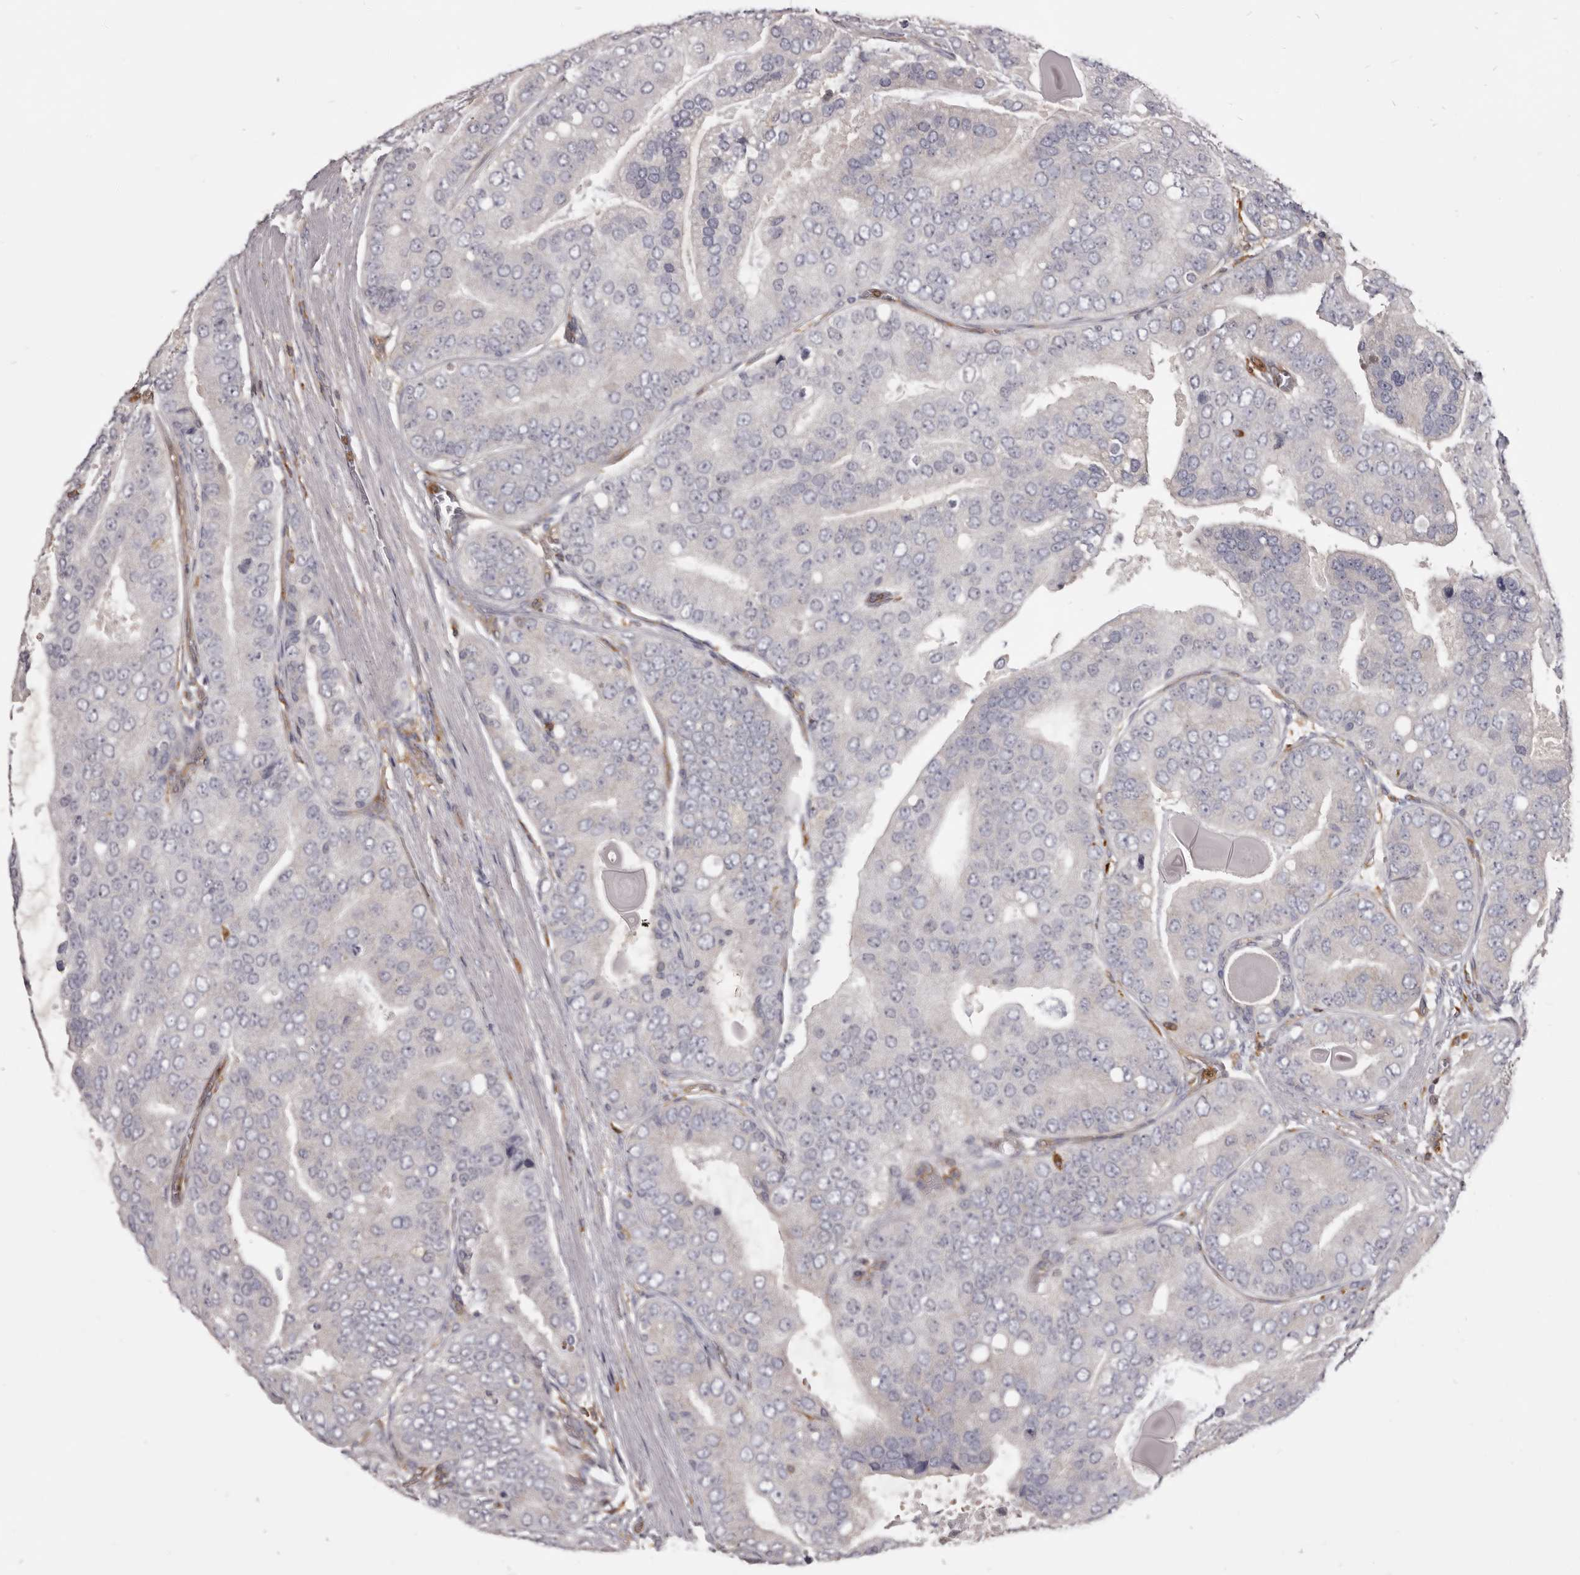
{"staining": {"intensity": "negative", "quantity": "none", "location": "none"}, "tissue": "prostate cancer", "cell_type": "Tumor cells", "image_type": "cancer", "snomed": [{"axis": "morphology", "description": "Adenocarcinoma, High grade"}, {"axis": "topography", "description": "Prostate"}], "caption": "High-grade adenocarcinoma (prostate) was stained to show a protein in brown. There is no significant expression in tumor cells.", "gene": "CBL", "patient": {"sex": "male", "age": 70}}